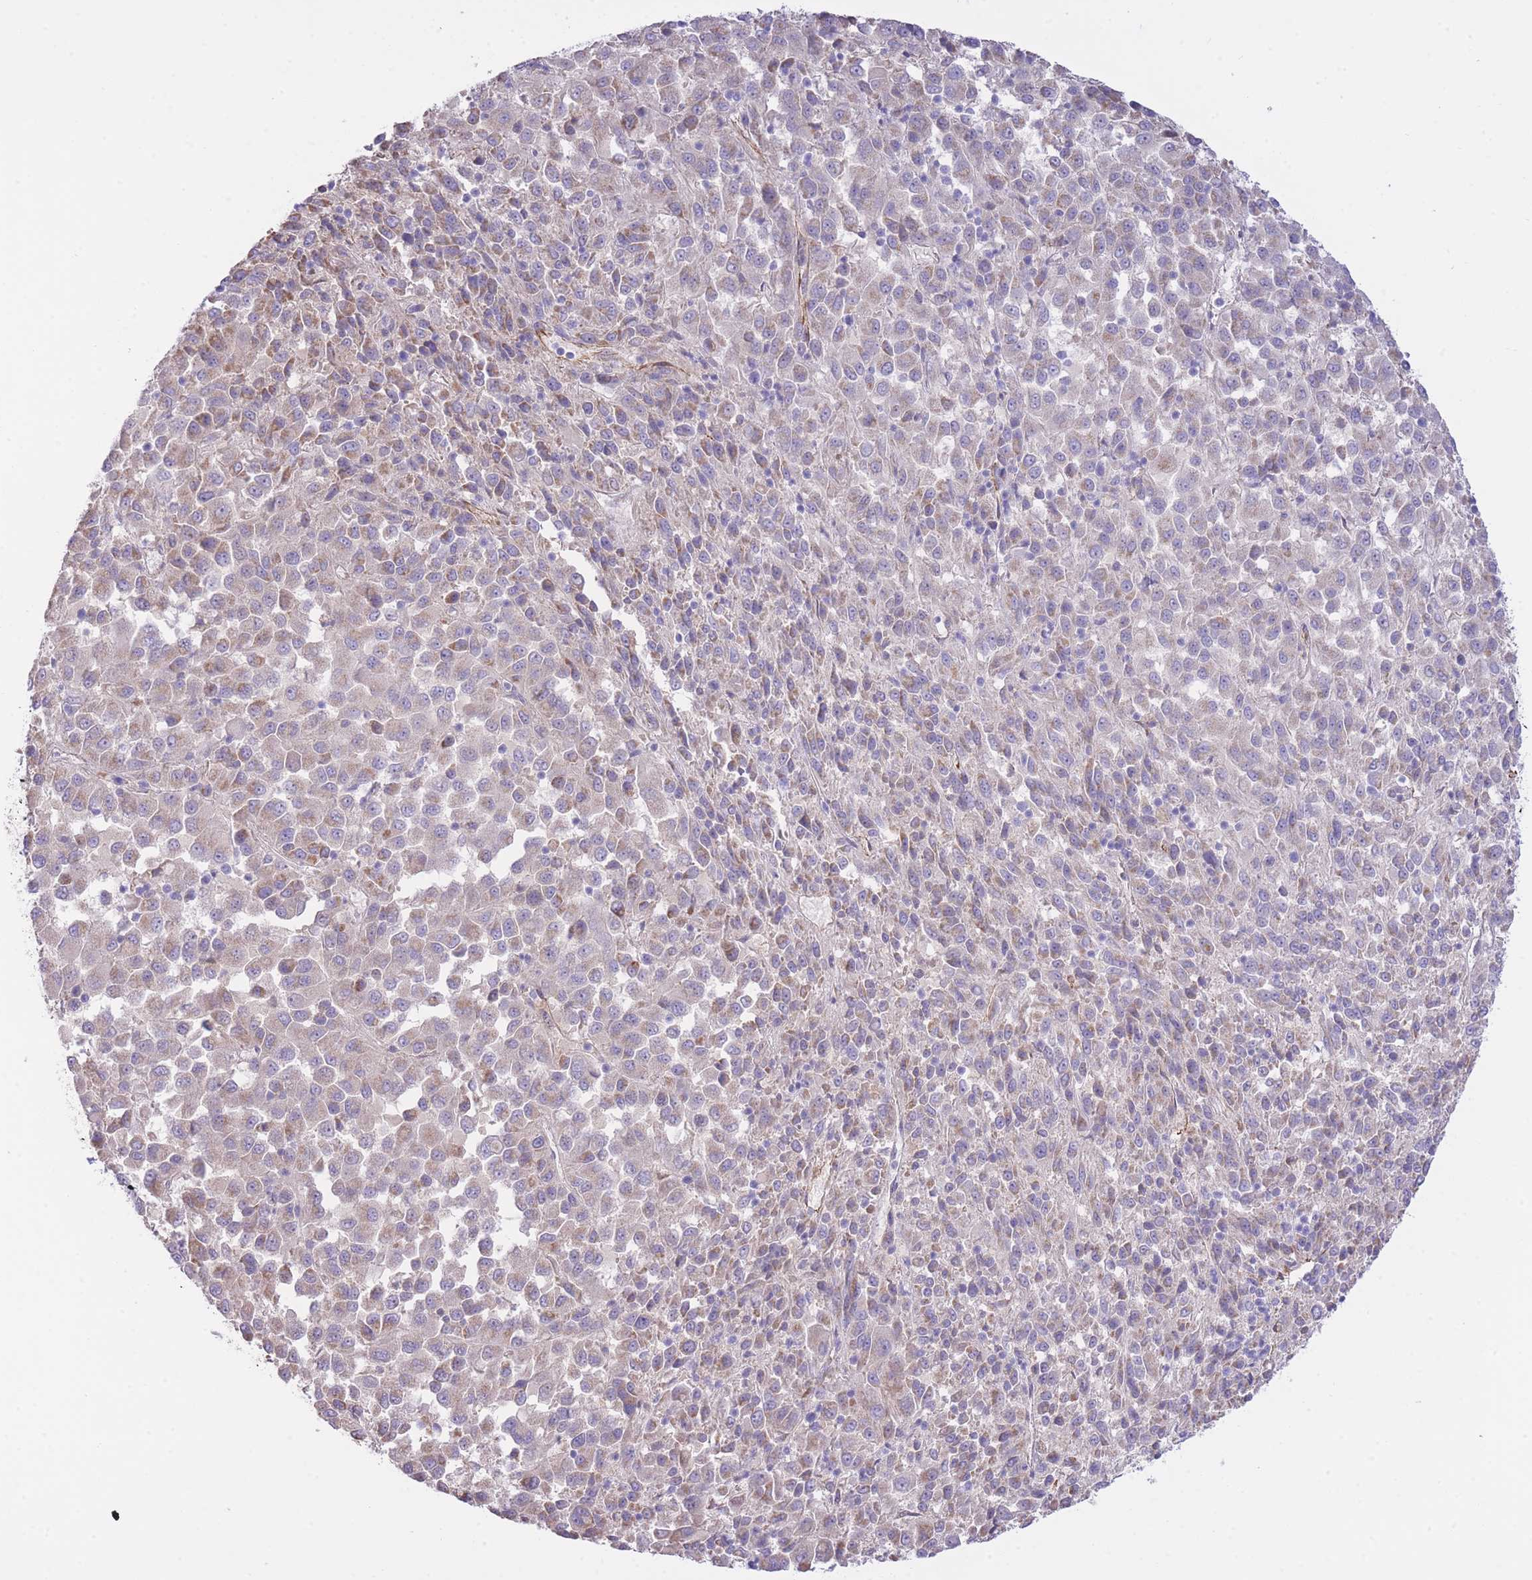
{"staining": {"intensity": "weak", "quantity": "<25%", "location": "cytoplasmic/membranous"}, "tissue": "melanoma", "cell_type": "Tumor cells", "image_type": "cancer", "snomed": [{"axis": "morphology", "description": "Malignant melanoma, Metastatic site"}, {"axis": "topography", "description": "Lung"}], "caption": "High magnification brightfield microscopy of malignant melanoma (metastatic site) stained with DAB (3,3'-diaminobenzidine) (brown) and counterstained with hematoxylin (blue): tumor cells show no significant staining.", "gene": "PGM1", "patient": {"sex": "male", "age": 64}}